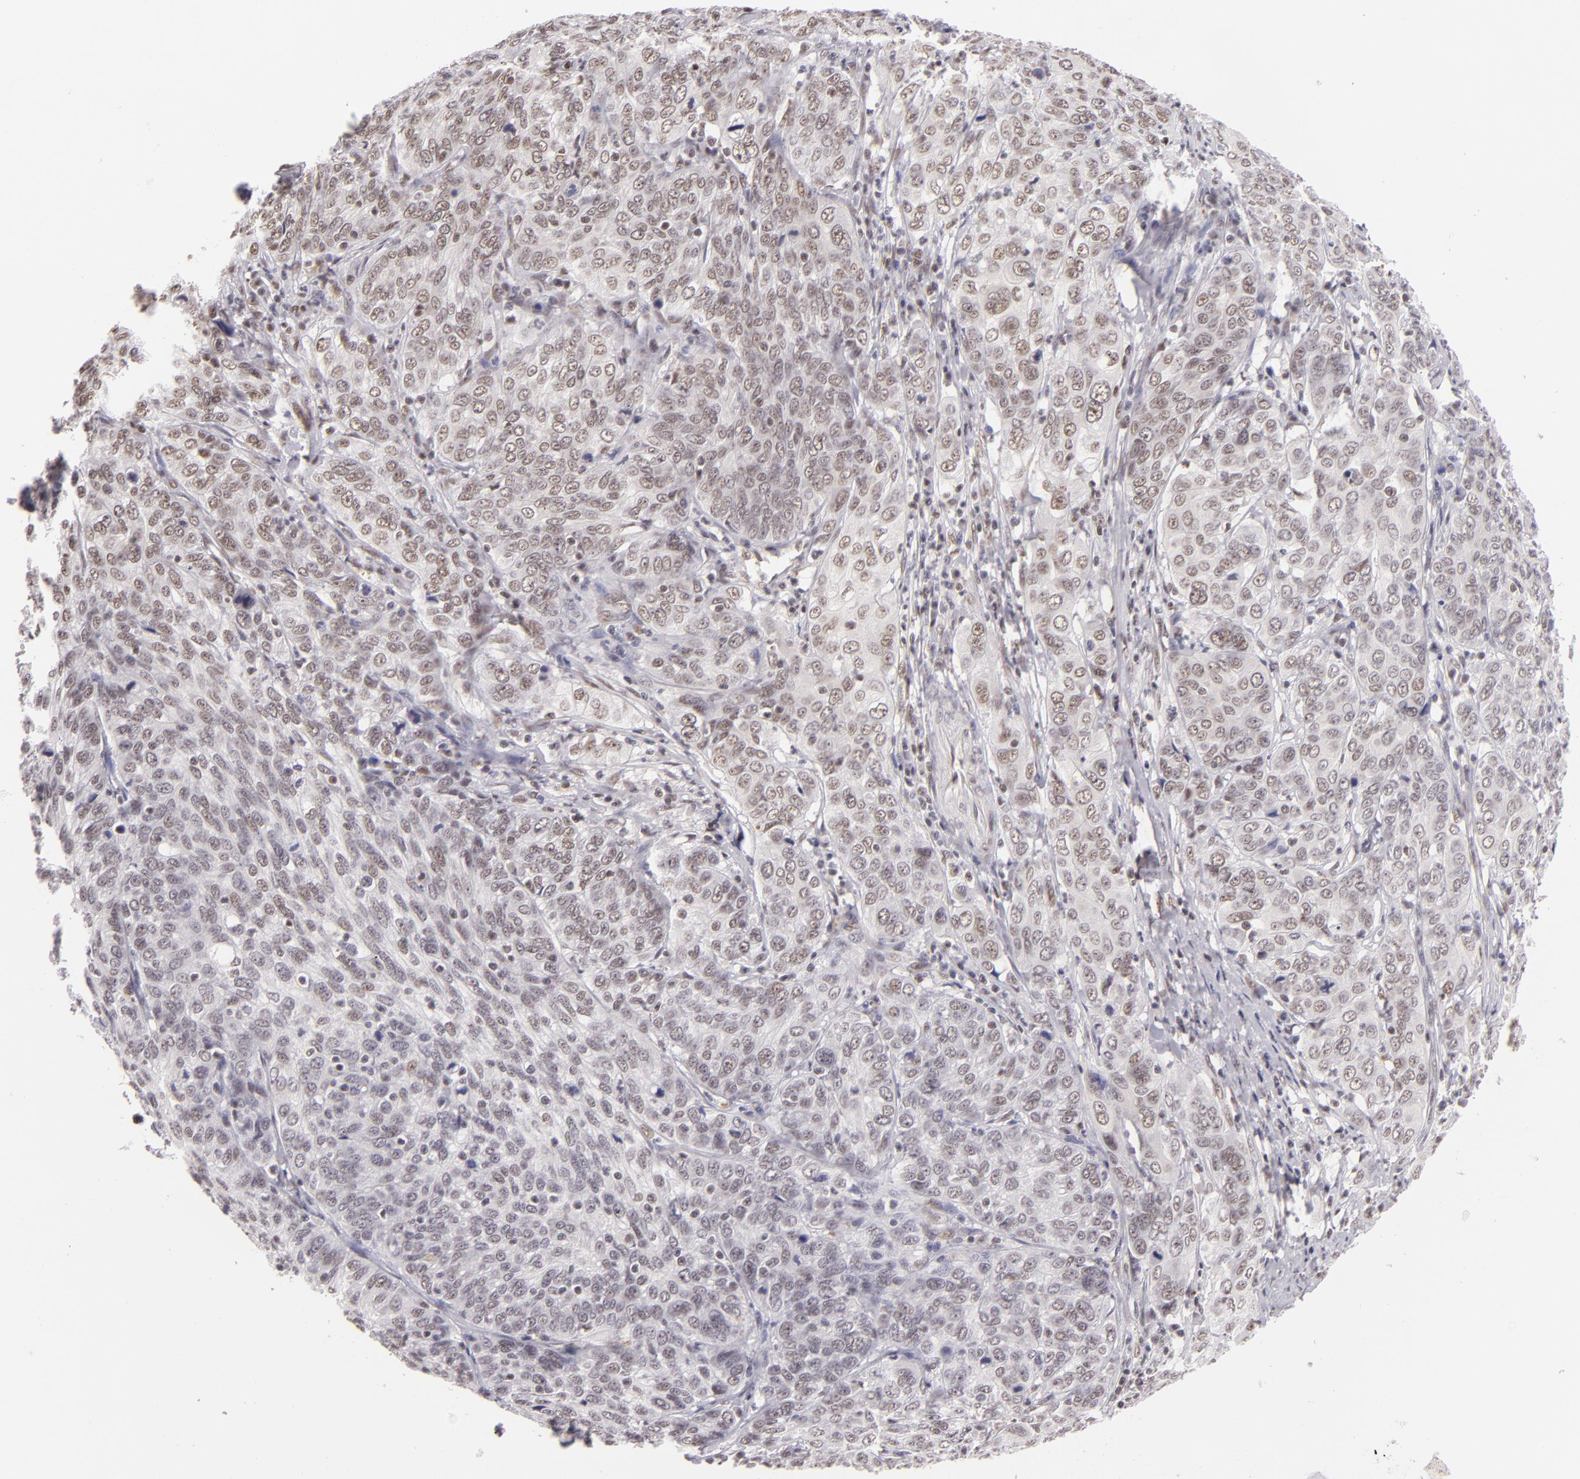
{"staining": {"intensity": "weak", "quantity": "25%-75%", "location": "nuclear"}, "tissue": "cervical cancer", "cell_type": "Tumor cells", "image_type": "cancer", "snomed": [{"axis": "morphology", "description": "Squamous cell carcinoma, NOS"}, {"axis": "topography", "description": "Cervix"}], "caption": "Immunohistochemical staining of human cervical cancer (squamous cell carcinoma) exhibits low levels of weak nuclear staining in approximately 25%-75% of tumor cells. (DAB IHC, brown staining for protein, blue staining for nuclei).", "gene": "INTS6", "patient": {"sex": "female", "age": 38}}